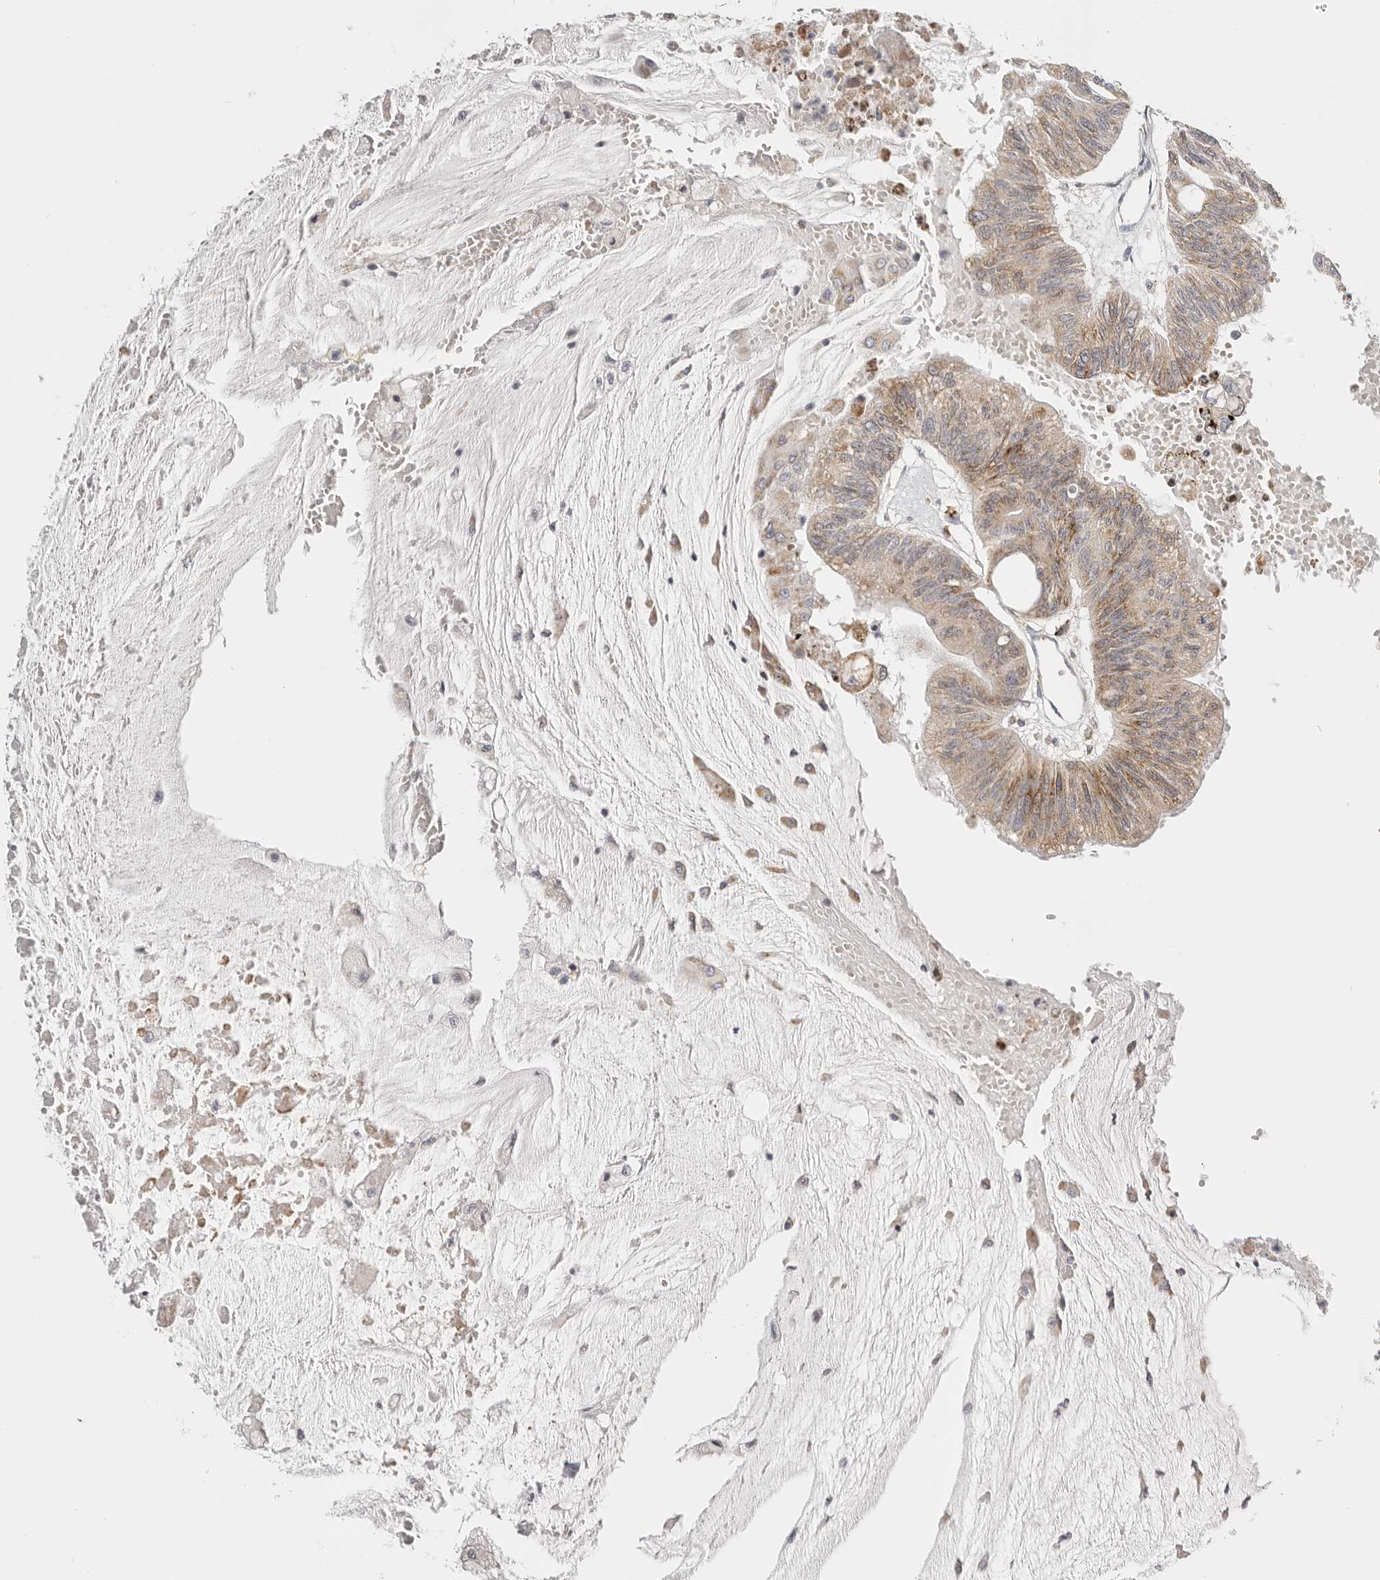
{"staining": {"intensity": "weak", "quantity": ">75%", "location": "cytoplasmic/membranous"}, "tissue": "colorectal cancer", "cell_type": "Tumor cells", "image_type": "cancer", "snomed": [{"axis": "morphology", "description": "Adenoma, NOS"}, {"axis": "morphology", "description": "Adenocarcinoma, NOS"}, {"axis": "topography", "description": "Colon"}], "caption": "Tumor cells show low levels of weak cytoplasmic/membranous staining in approximately >75% of cells in human colorectal cancer (adenoma).", "gene": "IL32", "patient": {"sex": "male", "age": 79}}